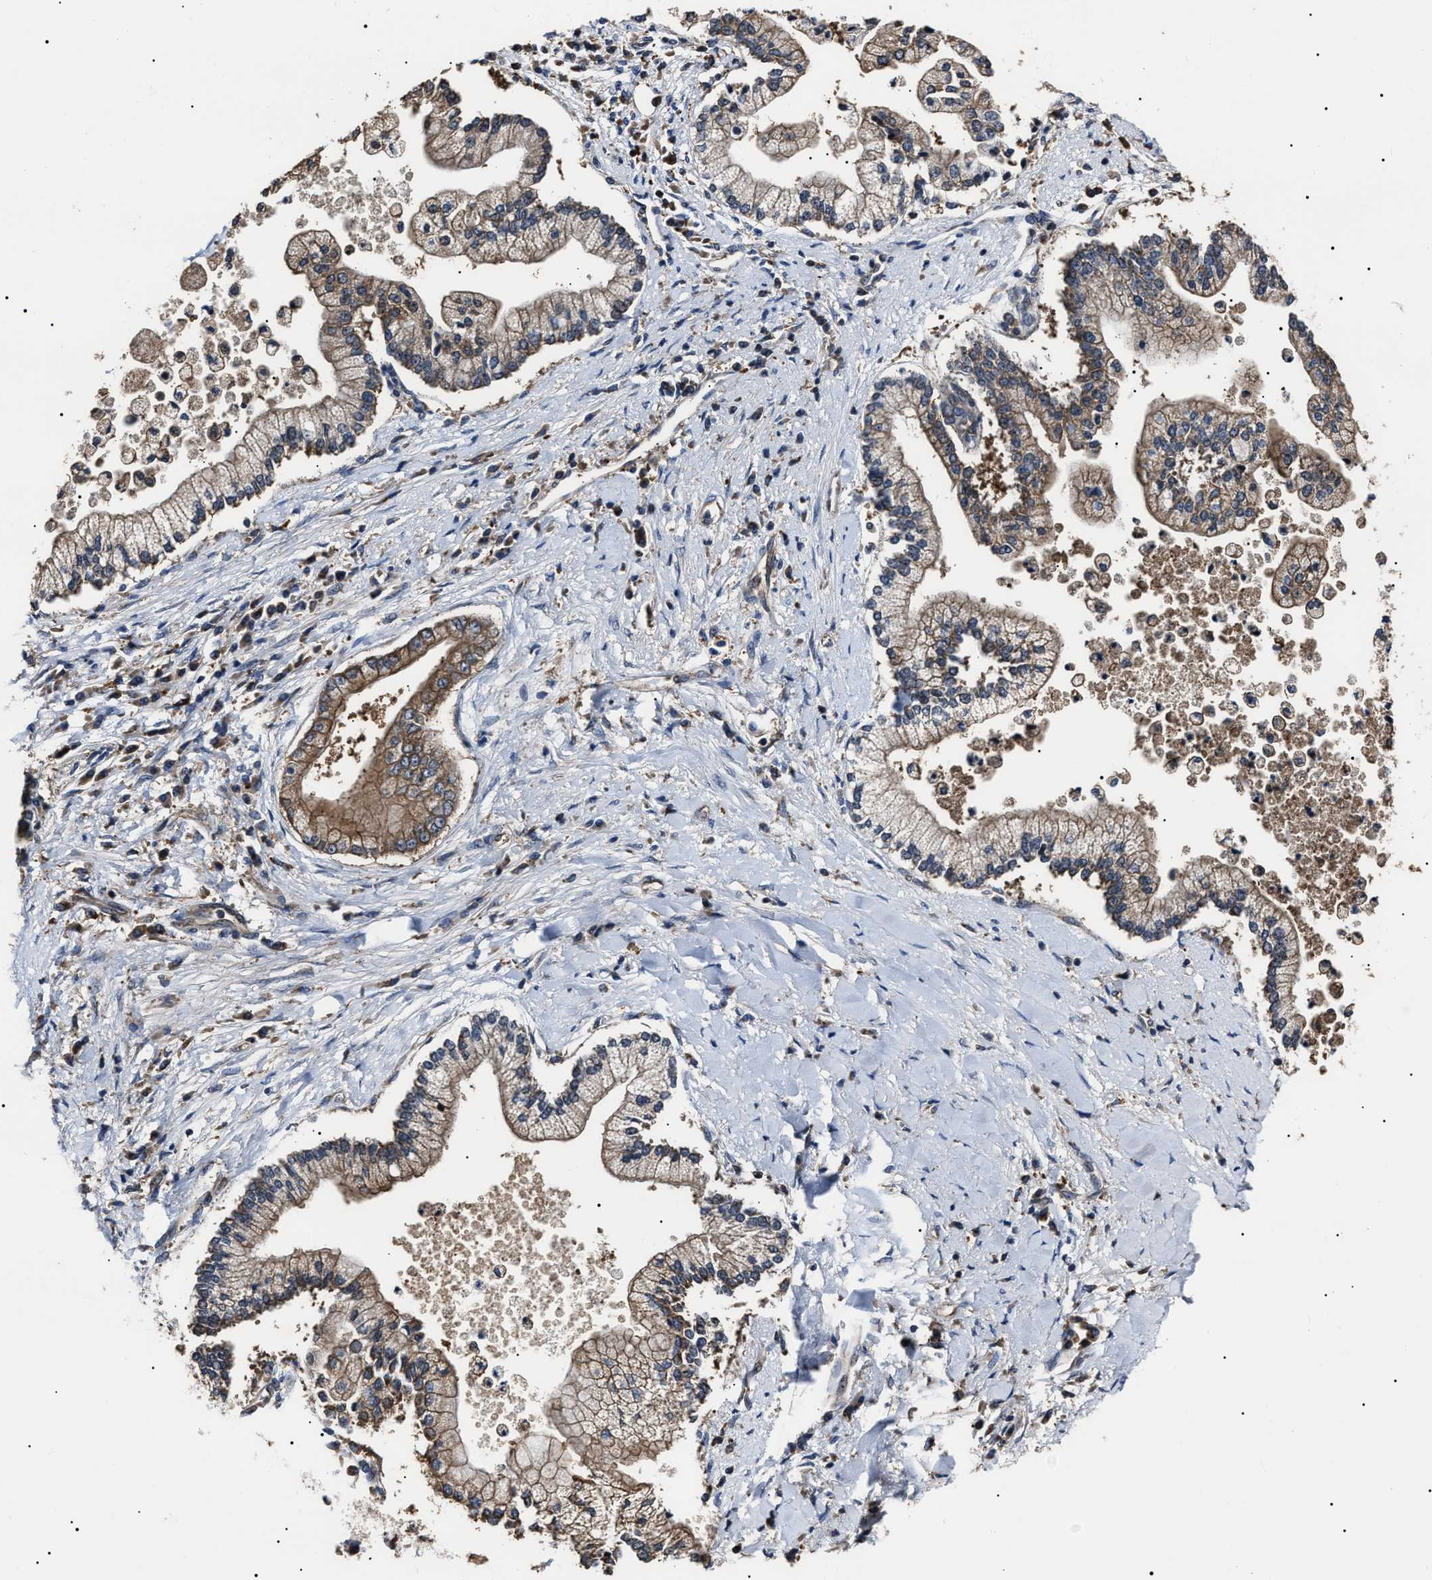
{"staining": {"intensity": "weak", "quantity": ">75%", "location": "cytoplasmic/membranous"}, "tissue": "liver cancer", "cell_type": "Tumor cells", "image_type": "cancer", "snomed": [{"axis": "morphology", "description": "Cholangiocarcinoma"}, {"axis": "topography", "description": "Liver"}], "caption": "Immunohistochemical staining of liver cancer shows low levels of weak cytoplasmic/membranous protein staining in about >75% of tumor cells.", "gene": "CCT8", "patient": {"sex": "male", "age": 50}}